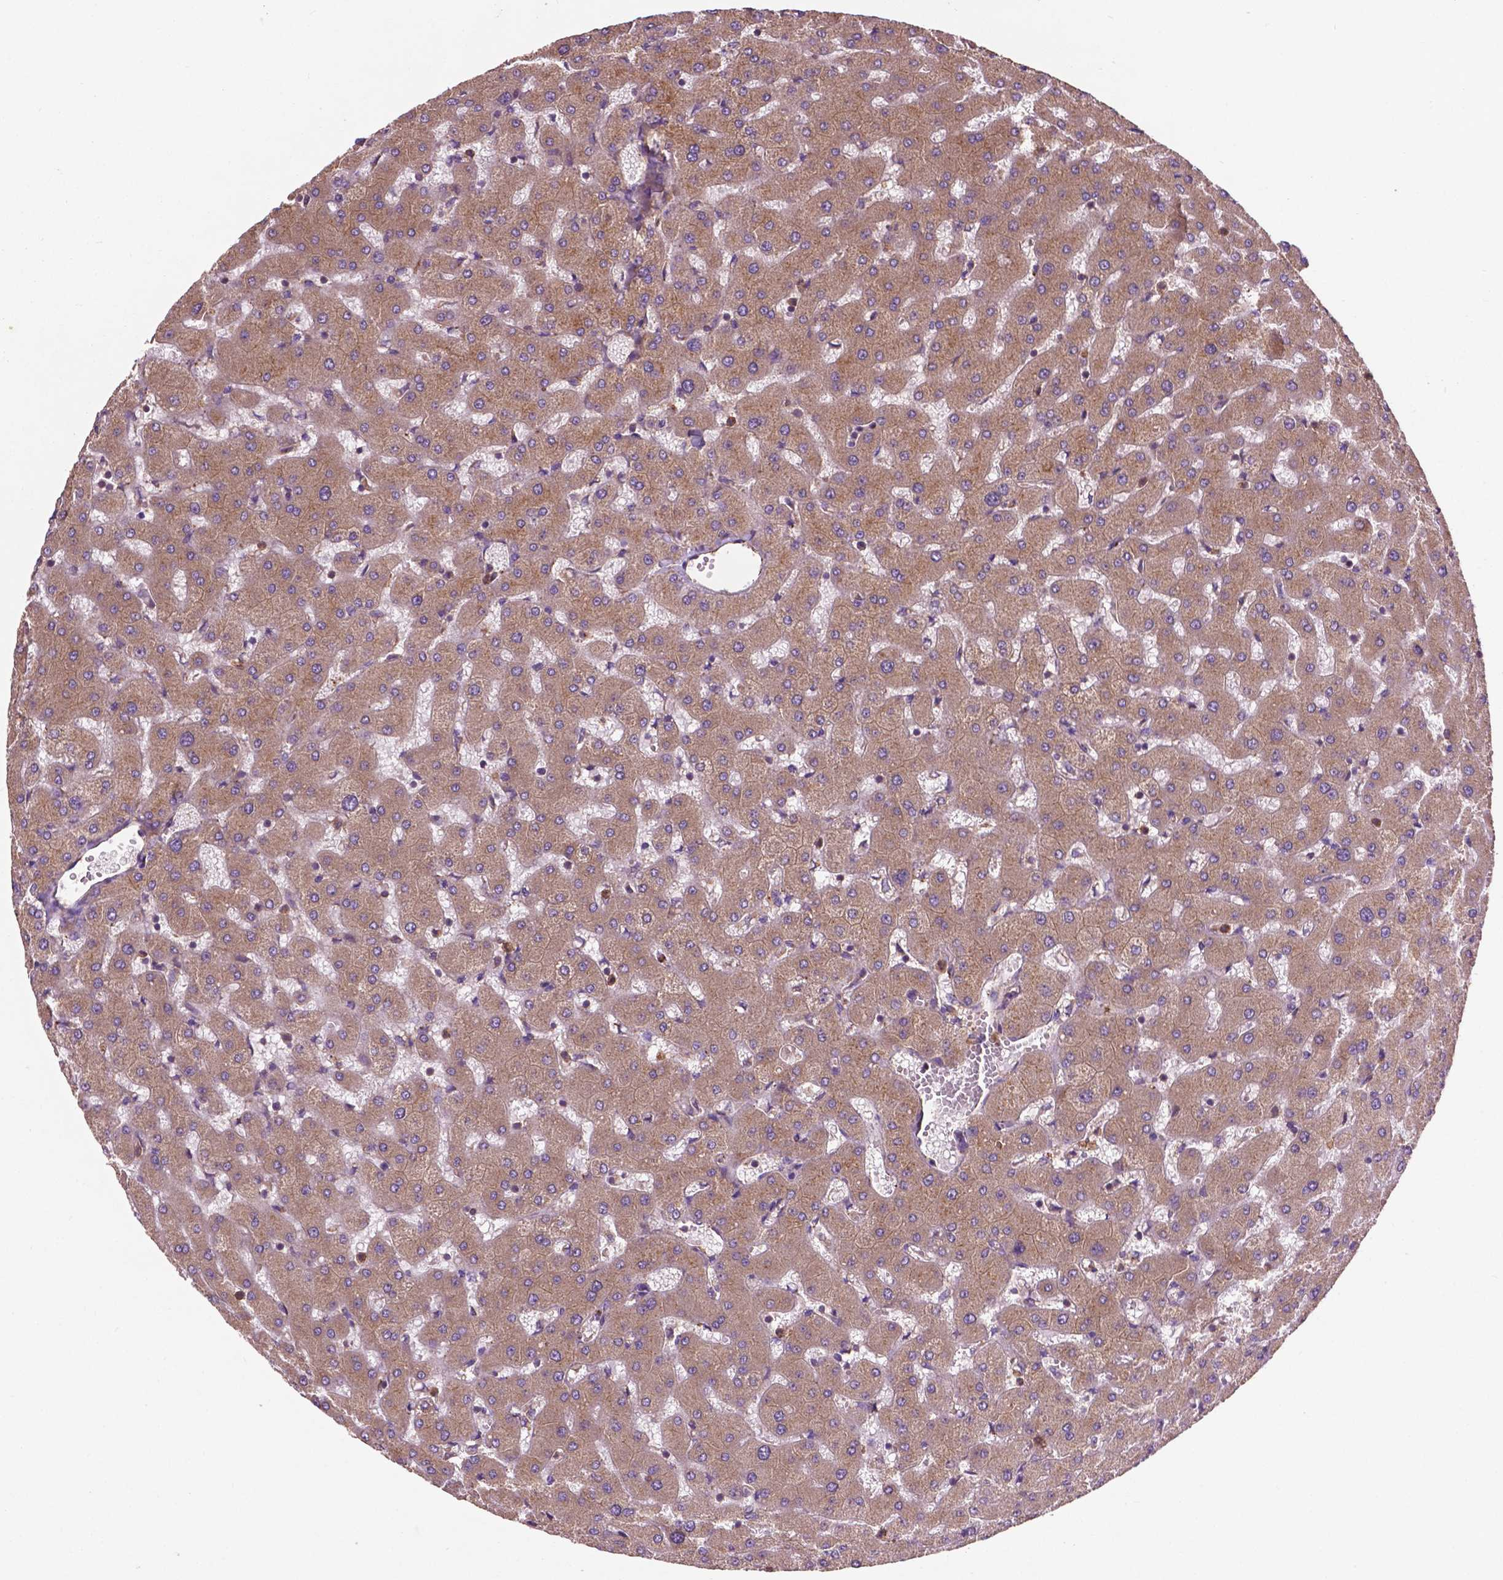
{"staining": {"intensity": "moderate", "quantity": ">75%", "location": "cytoplasmic/membranous"}, "tissue": "liver", "cell_type": "Cholangiocytes", "image_type": "normal", "snomed": [{"axis": "morphology", "description": "Normal tissue, NOS"}, {"axis": "topography", "description": "Liver"}], "caption": "IHC histopathology image of normal liver: liver stained using immunohistochemistry (IHC) demonstrates medium levels of moderate protein expression localized specifically in the cytoplasmic/membranous of cholangiocytes, appearing as a cytoplasmic/membranous brown color.", "gene": "CCDC71L", "patient": {"sex": "female", "age": 63}}